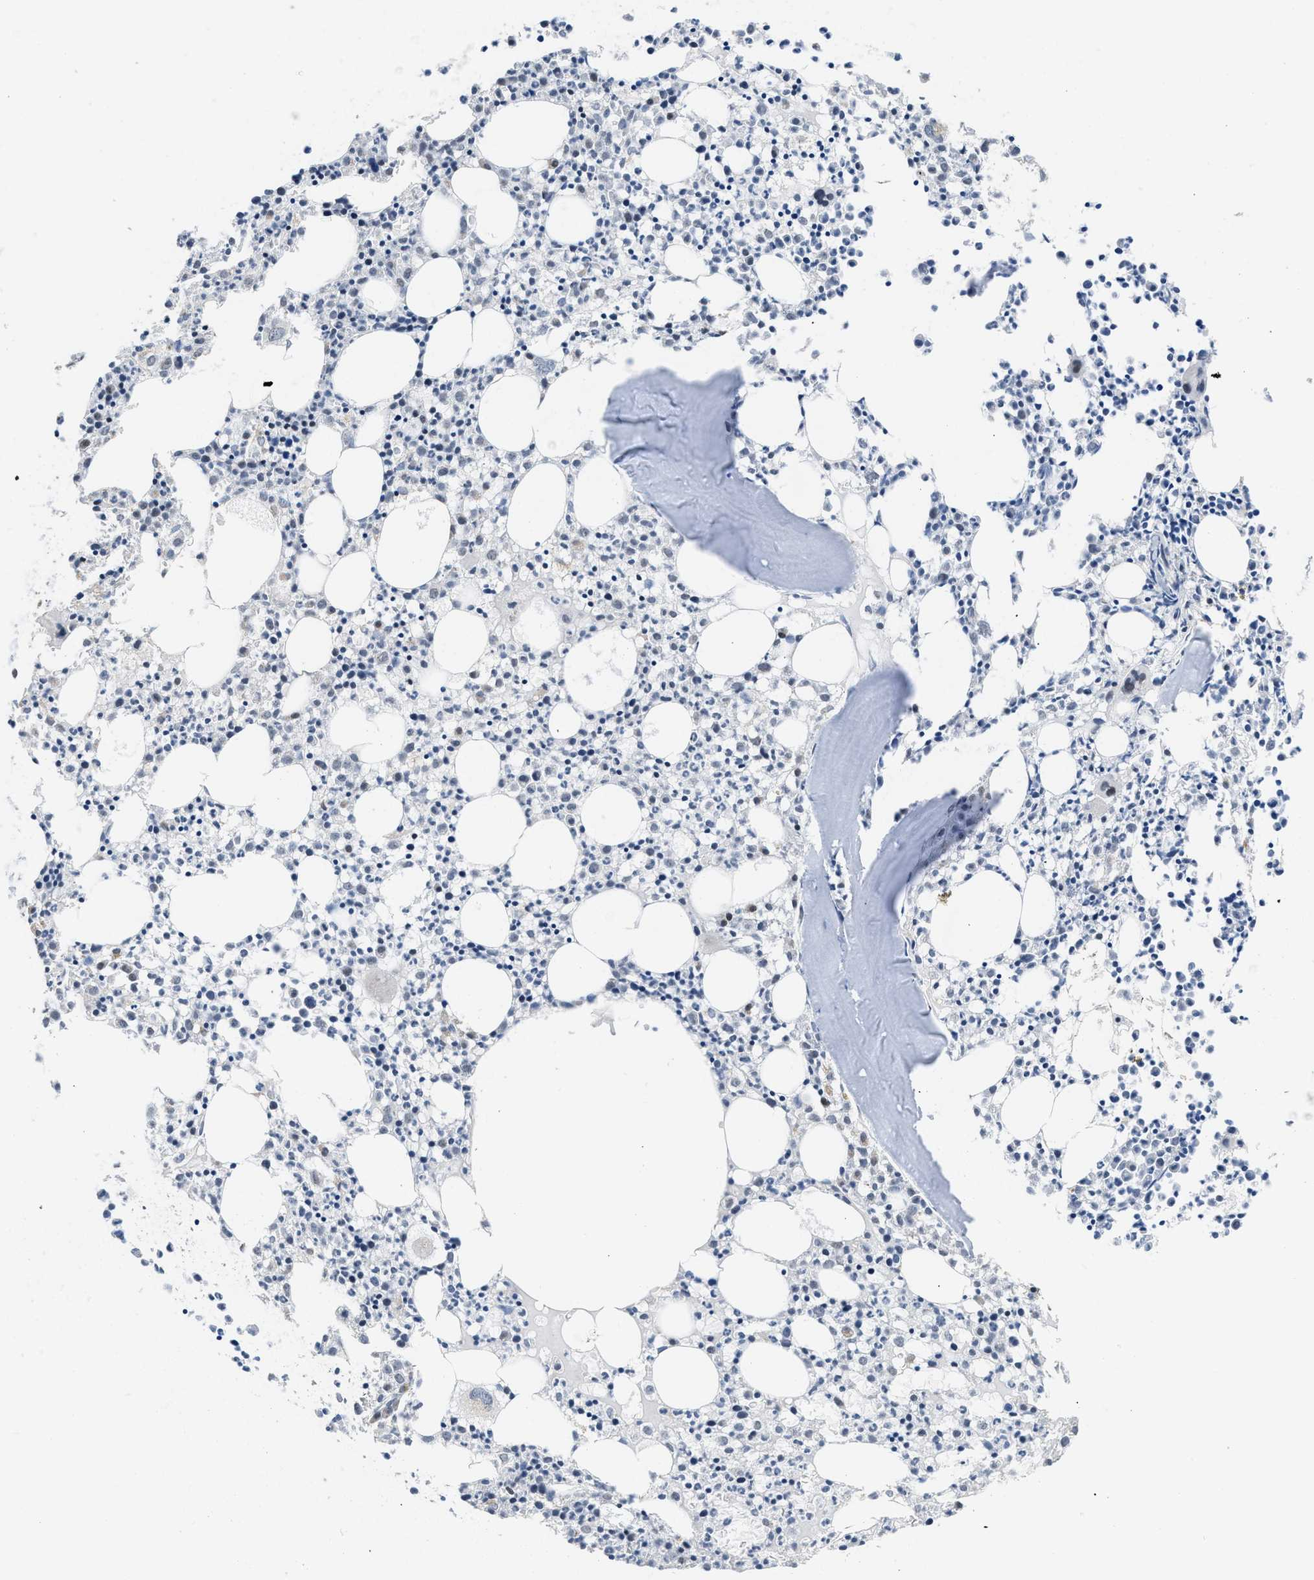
{"staining": {"intensity": "moderate", "quantity": "25%-75%", "location": "nuclear"}, "tissue": "bone marrow", "cell_type": "Hematopoietic cells", "image_type": "normal", "snomed": [{"axis": "morphology", "description": "Normal tissue, NOS"}, {"axis": "morphology", "description": "Inflammation, NOS"}, {"axis": "topography", "description": "Bone marrow"}], "caption": "Approximately 25%-75% of hematopoietic cells in normal human bone marrow display moderate nuclear protein expression as visualized by brown immunohistochemical staining.", "gene": "TERF2IP", "patient": {"sex": "male", "age": 25}}